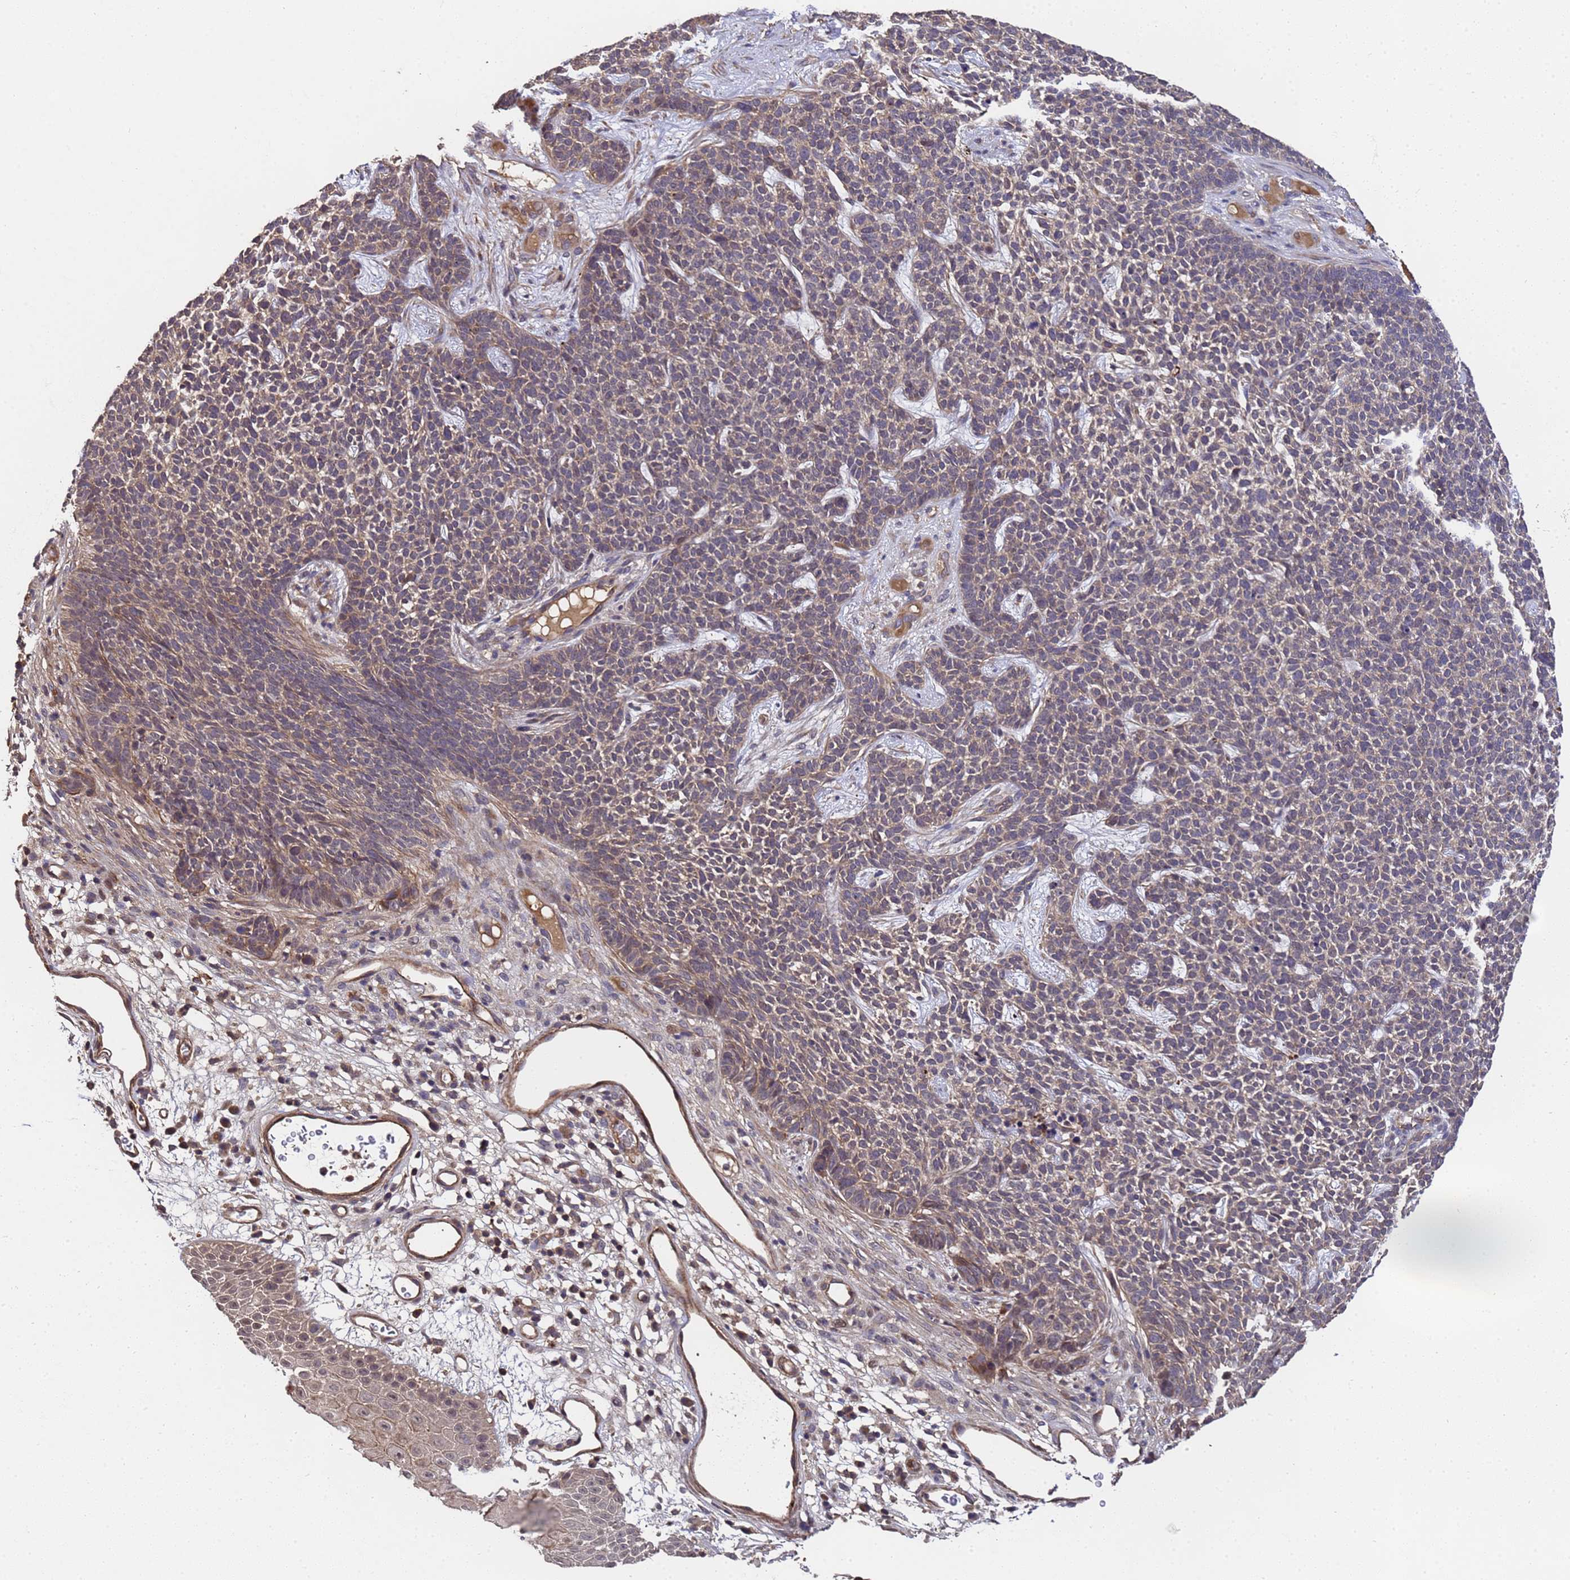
{"staining": {"intensity": "weak", "quantity": ">75%", "location": "cytoplasmic/membranous"}, "tissue": "skin cancer", "cell_type": "Tumor cells", "image_type": "cancer", "snomed": [{"axis": "morphology", "description": "Basal cell carcinoma"}, {"axis": "topography", "description": "Skin"}], "caption": "Immunohistochemical staining of human skin cancer reveals low levels of weak cytoplasmic/membranous protein positivity in approximately >75% of tumor cells.", "gene": "GSTCD", "patient": {"sex": "female", "age": 84}}